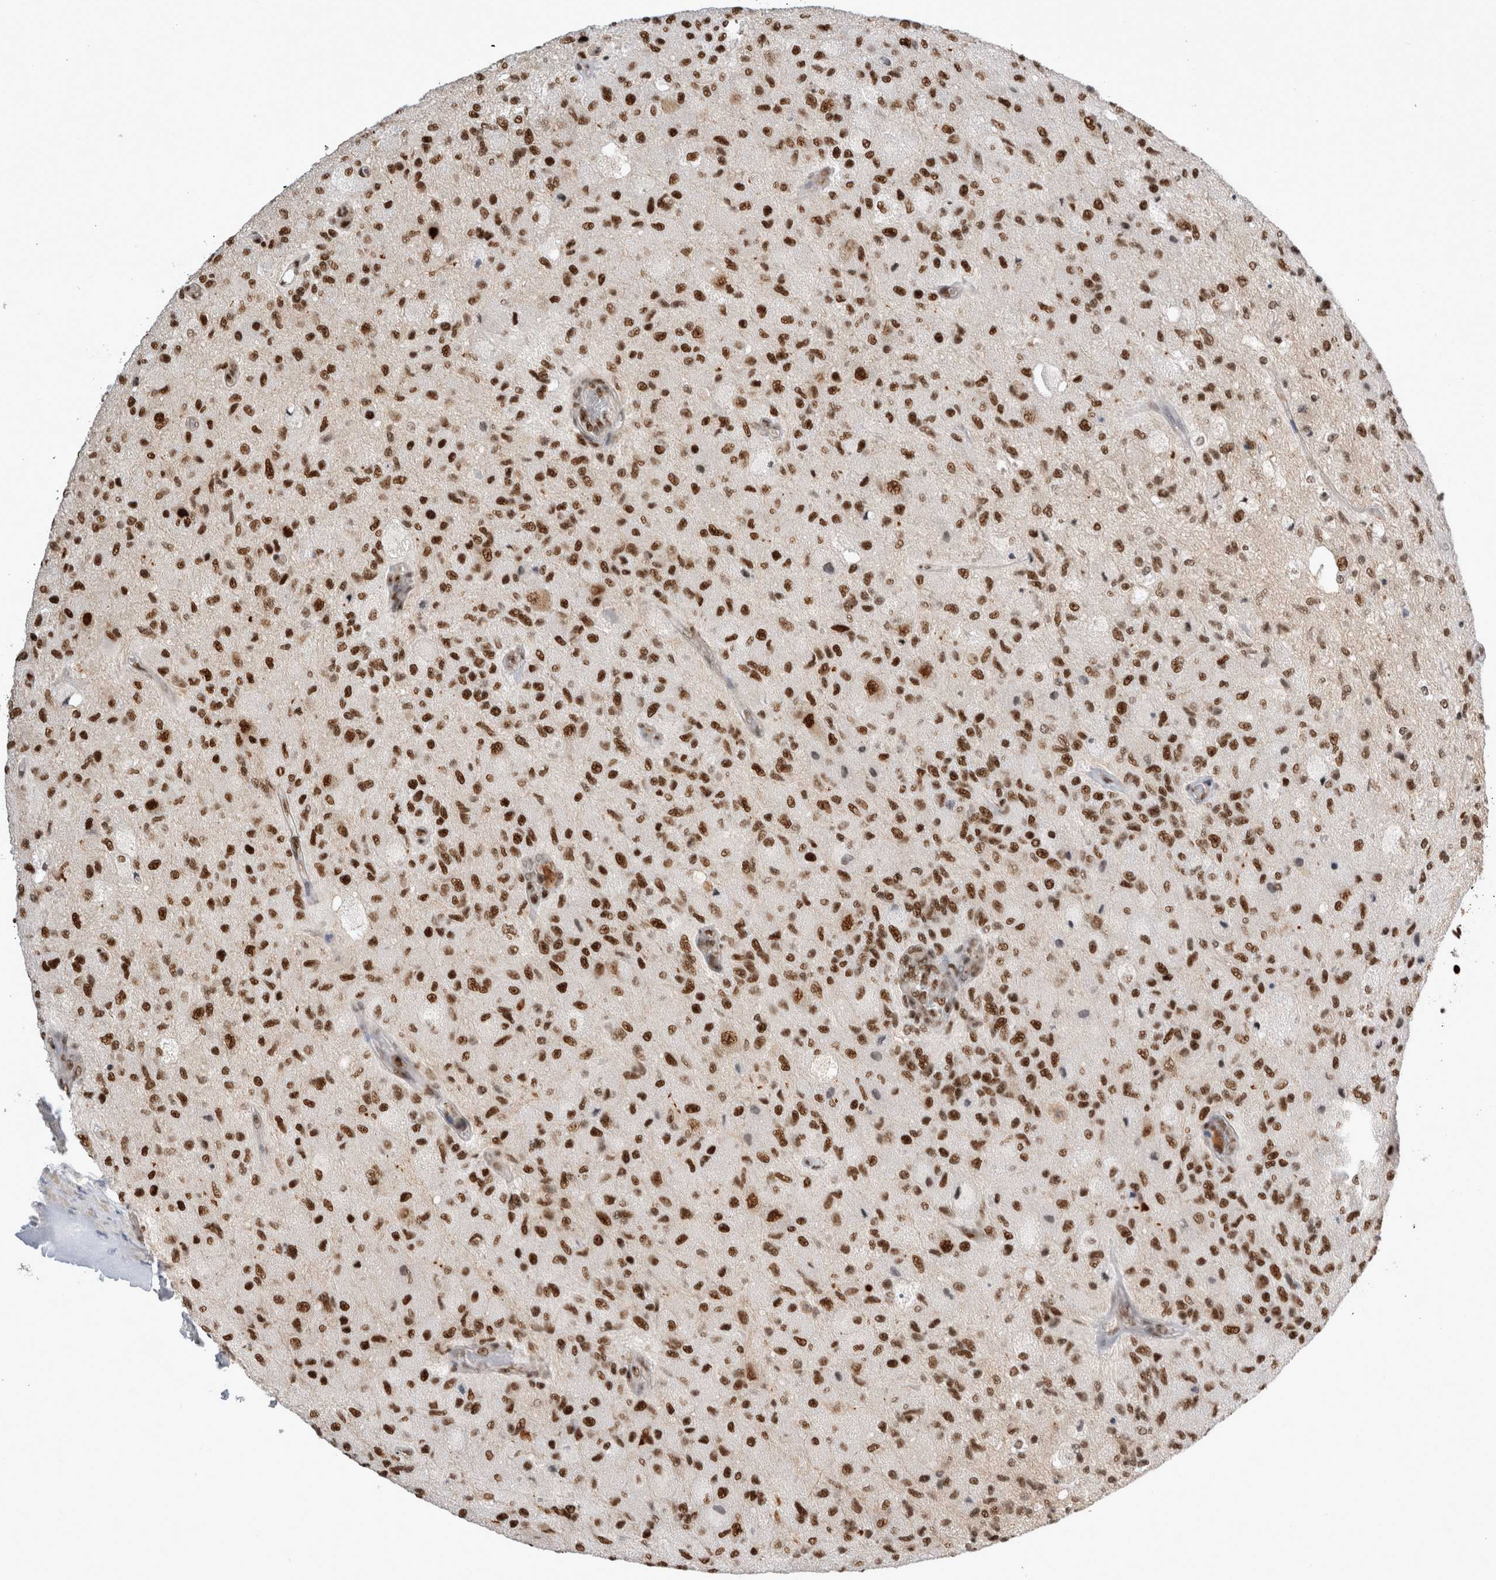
{"staining": {"intensity": "strong", "quantity": ">75%", "location": "nuclear"}, "tissue": "glioma", "cell_type": "Tumor cells", "image_type": "cancer", "snomed": [{"axis": "morphology", "description": "Normal tissue, NOS"}, {"axis": "morphology", "description": "Glioma, malignant, High grade"}, {"axis": "topography", "description": "Cerebral cortex"}], "caption": "Strong nuclear expression for a protein is seen in approximately >75% of tumor cells of malignant glioma (high-grade) using IHC.", "gene": "EYA2", "patient": {"sex": "male", "age": 77}}